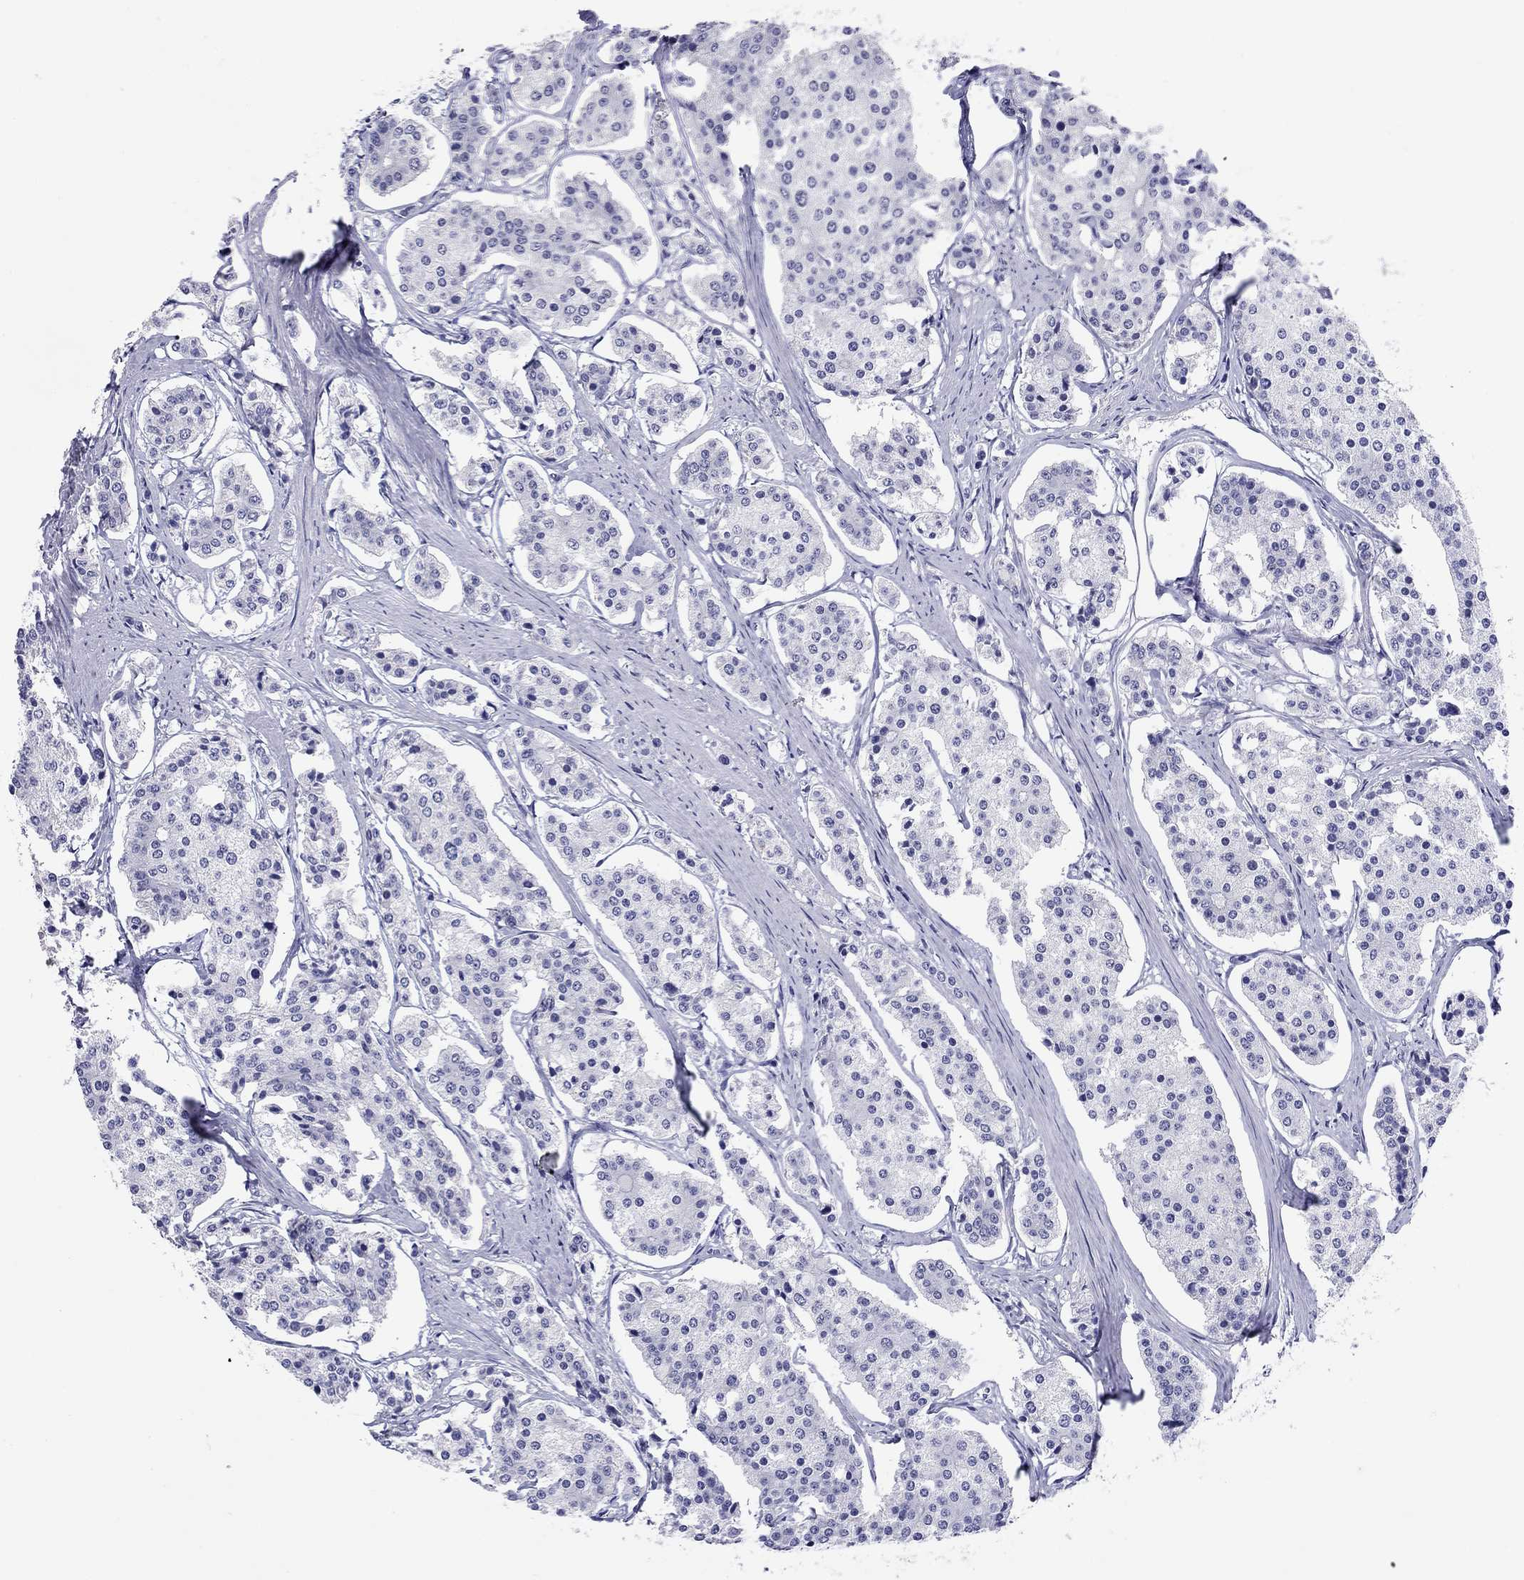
{"staining": {"intensity": "negative", "quantity": "none", "location": "none"}, "tissue": "carcinoid", "cell_type": "Tumor cells", "image_type": "cancer", "snomed": [{"axis": "morphology", "description": "Carcinoid, malignant, NOS"}, {"axis": "topography", "description": "Small intestine"}], "caption": "Image shows no significant protein staining in tumor cells of carcinoid. (Brightfield microscopy of DAB (3,3'-diaminobenzidine) IHC at high magnification).", "gene": "ARMC12", "patient": {"sex": "female", "age": 65}}